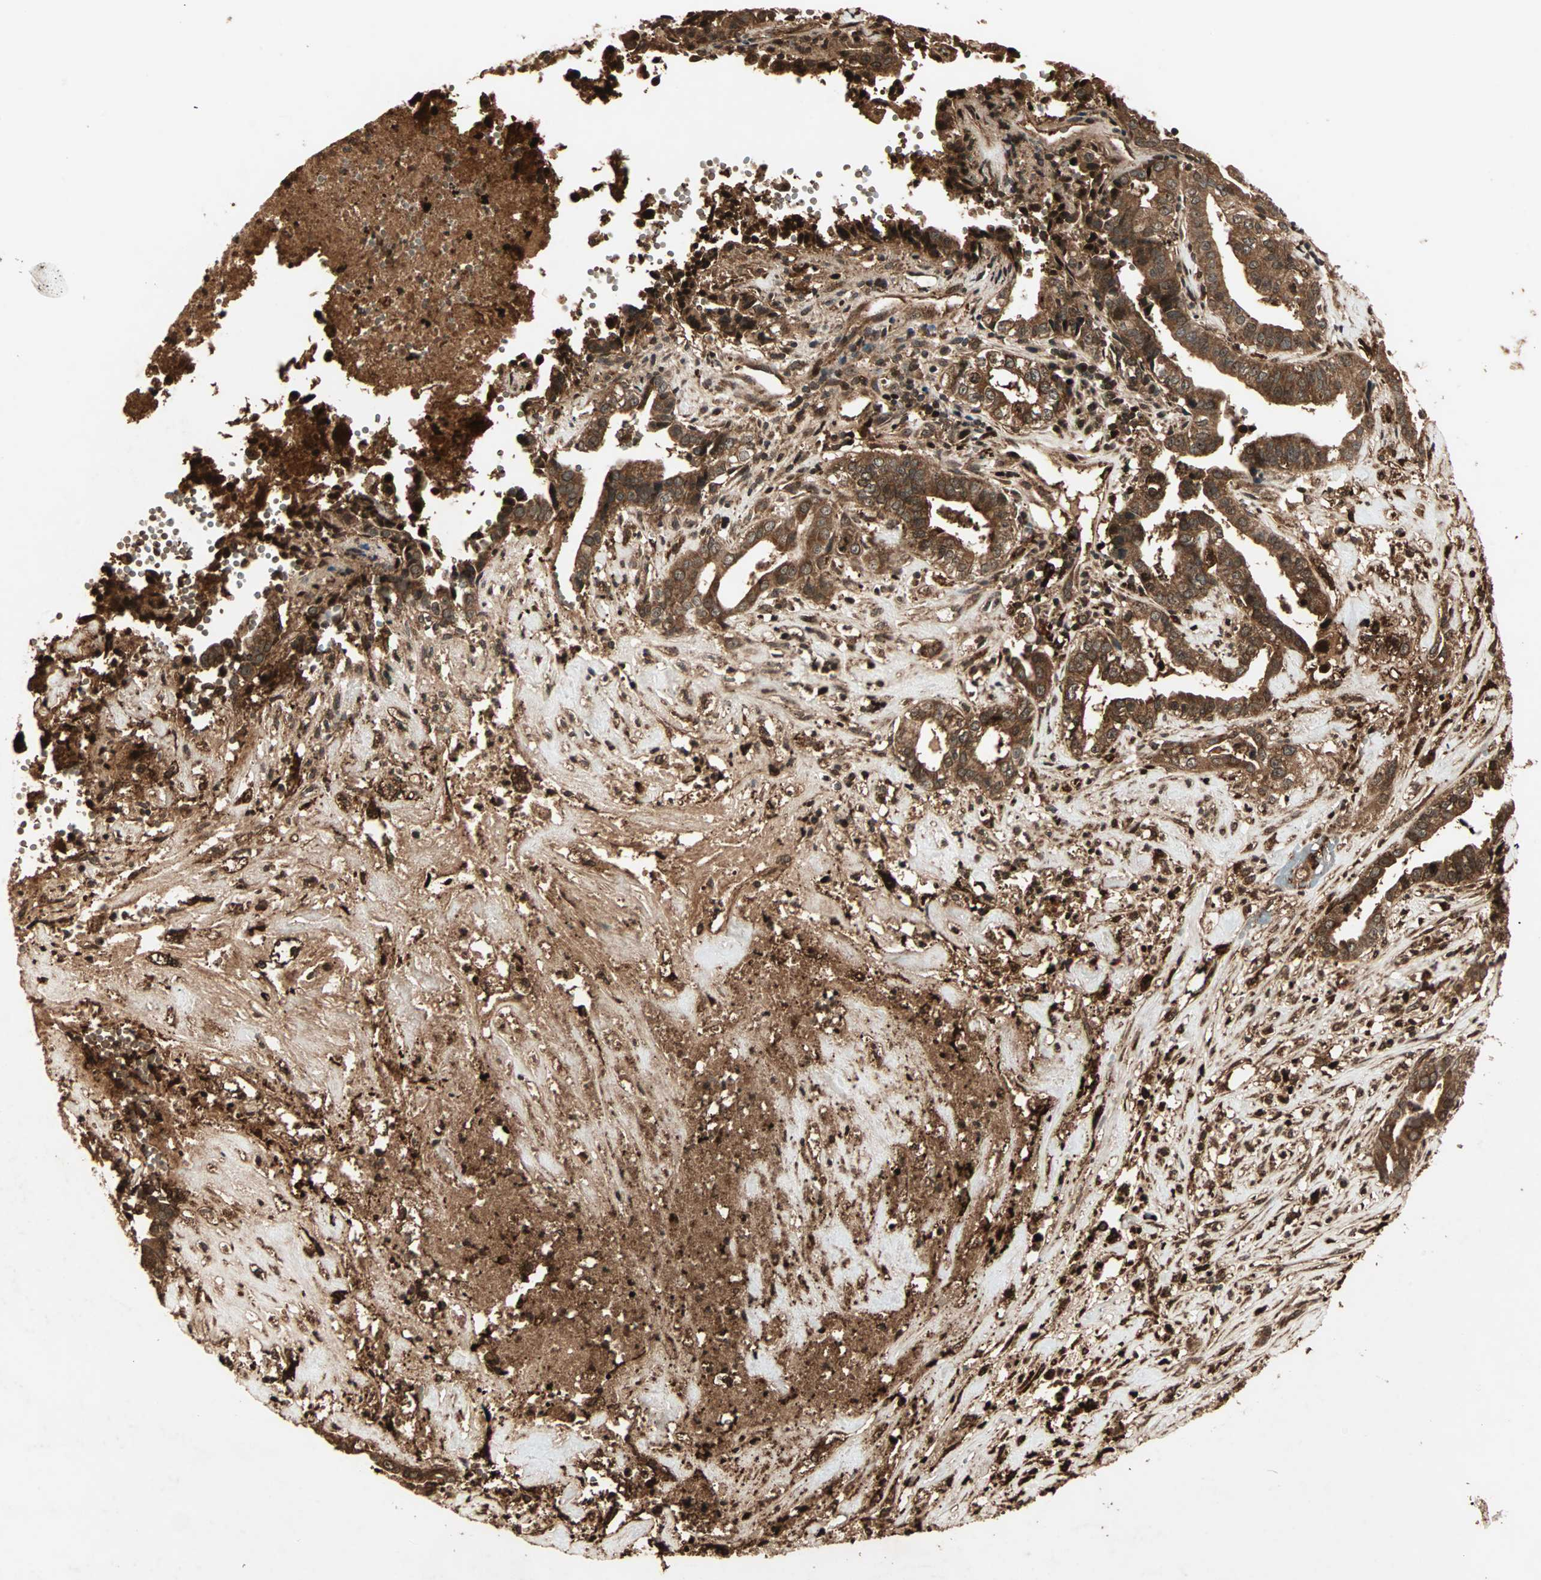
{"staining": {"intensity": "strong", "quantity": ">75%", "location": "cytoplasmic/membranous"}, "tissue": "liver cancer", "cell_type": "Tumor cells", "image_type": "cancer", "snomed": [{"axis": "morphology", "description": "Cholangiocarcinoma"}, {"axis": "topography", "description": "Liver"}], "caption": "High-magnification brightfield microscopy of cholangiocarcinoma (liver) stained with DAB (3,3'-diaminobenzidine) (brown) and counterstained with hematoxylin (blue). tumor cells exhibit strong cytoplasmic/membranous positivity is appreciated in approximately>75% of cells.", "gene": "RFFL", "patient": {"sex": "female", "age": 61}}